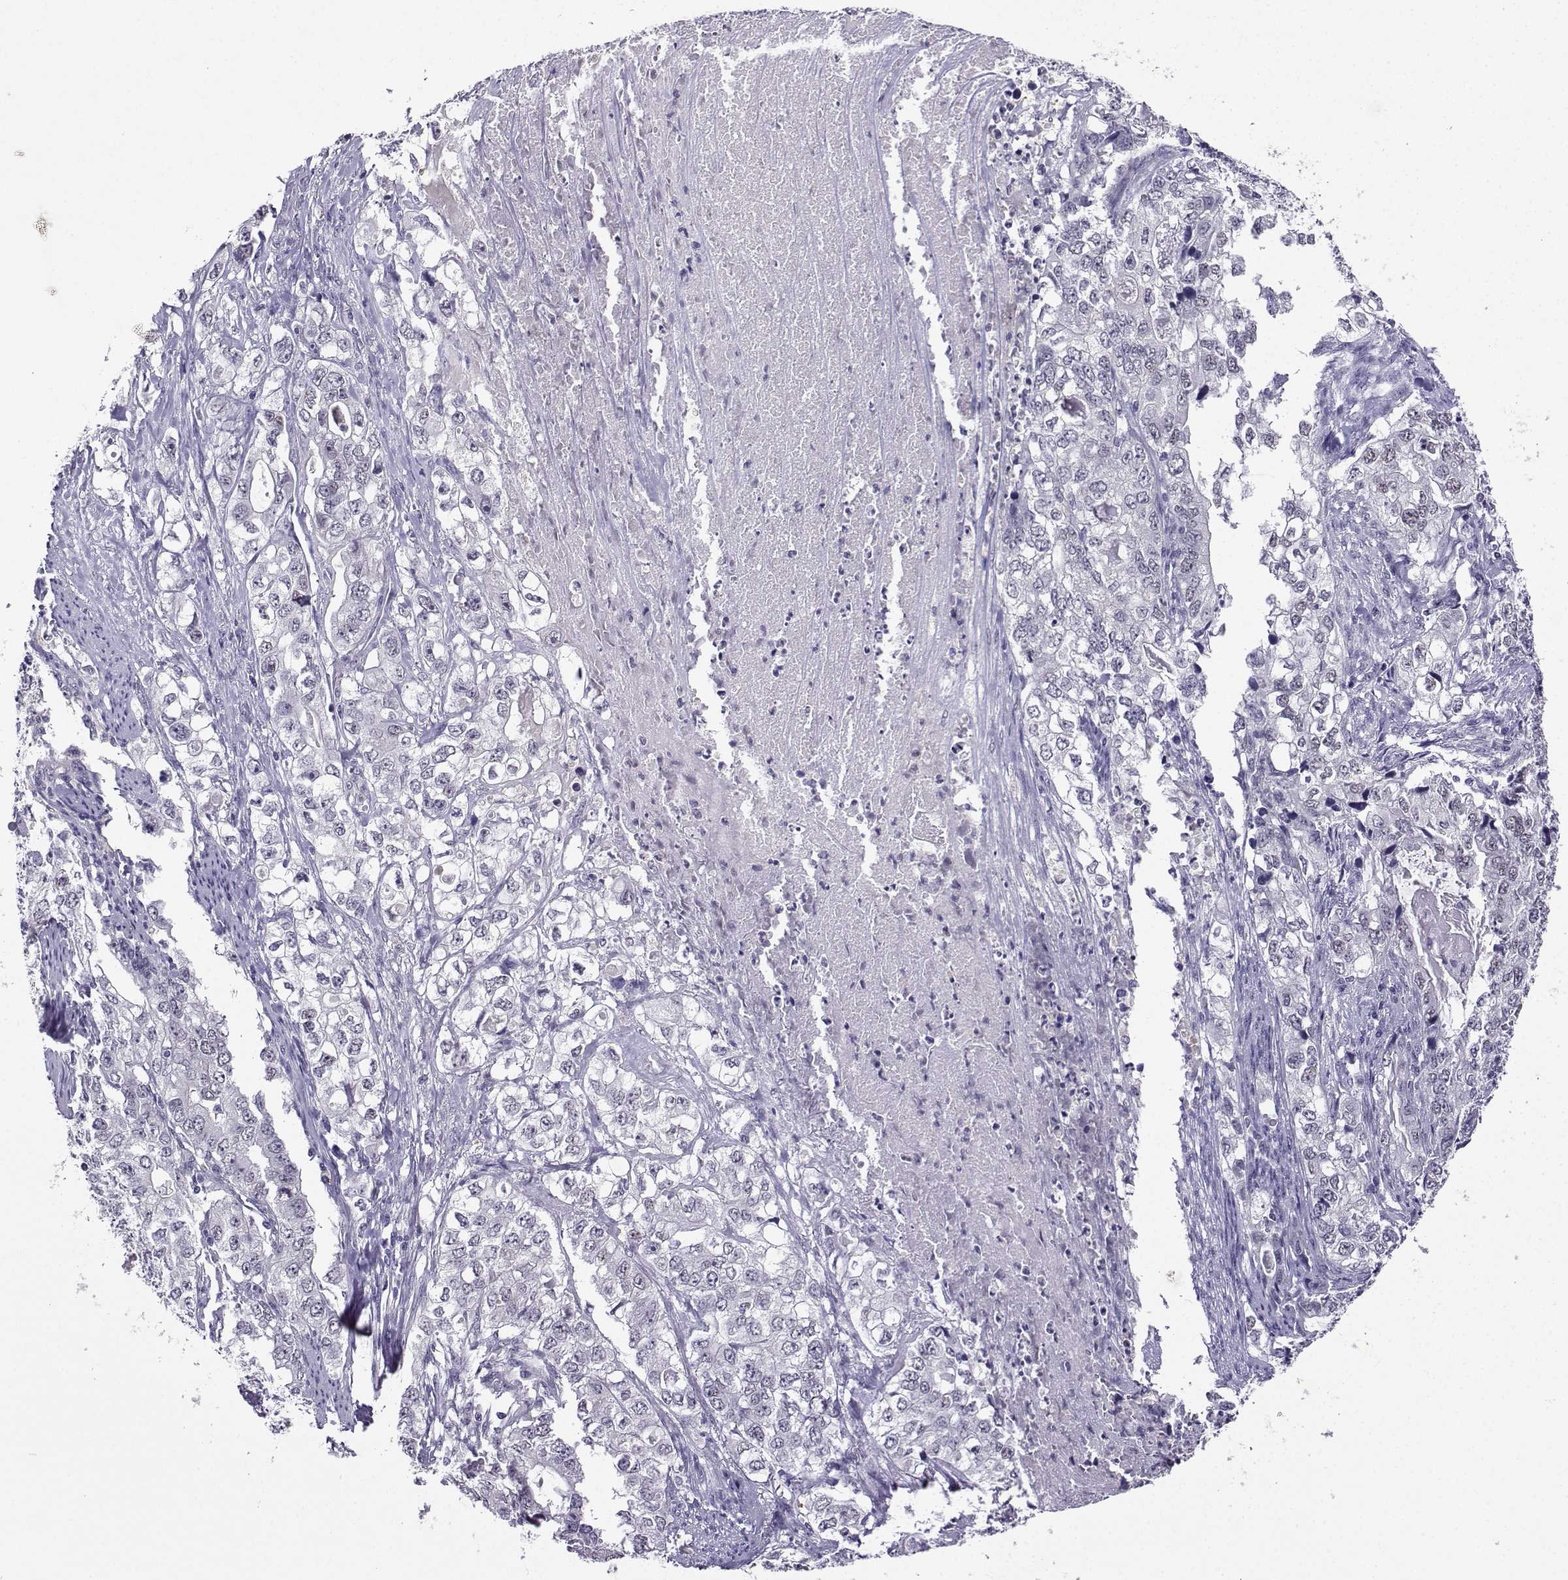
{"staining": {"intensity": "negative", "quantity": "none", "location": "none"}, "tissue": "stomach cancer", "cell_type": "Tumor cells", "image_type": "cancer", "snomed": [{"axis": "morphology", "description": "Adenocarcinoma, NOS"}, {"axis": "topography", "description": "Stomach, lower"}], "caption": "Human adenocarcinoma (stomach) stained for a protein using immunohistochemistry shows no staining in tumor cells.", "gene": "LRFN2", "patient": {"sex": "female", "age": 72}}